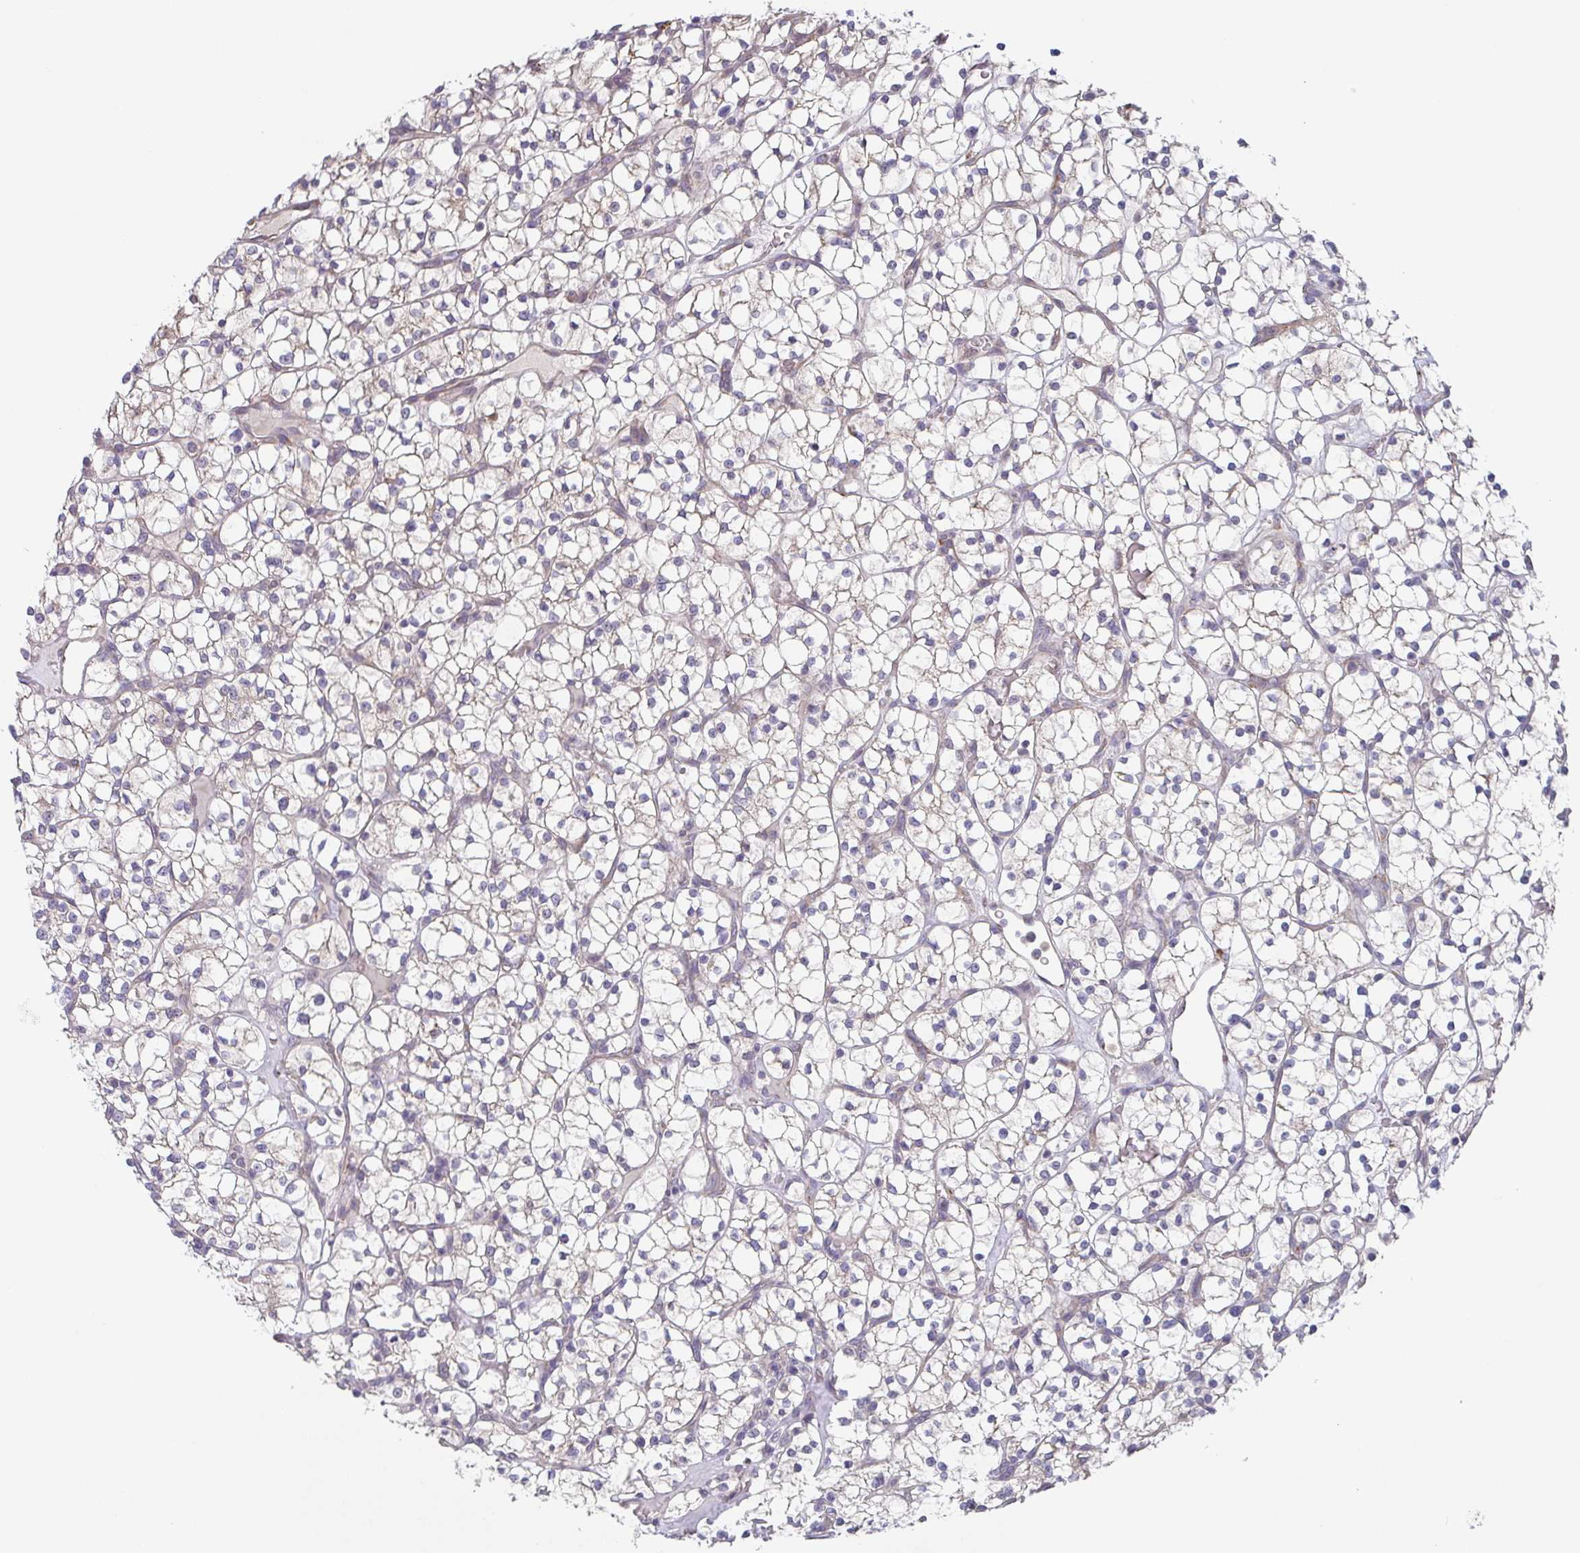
{"staining": {"intensity": "negative", "quantity": "none", "location": "none"}, "tissue": "renal cancer", "cell_type": "Tumor cells", "image_type": "cancer", "snomed": [{"axis": "morphology", "description": "Adenocarcinoma, NOS"}, {"axis": "topography", "description": "Kidney"}], "caption": "Human renal cancer (adenocarcinoma) stained for a protein using immunohistochemistry (IHC) exhibits no positivity in tumor cells.", "gene": "TSPAN31", "patient": {"sex": "female", "age": 64}}